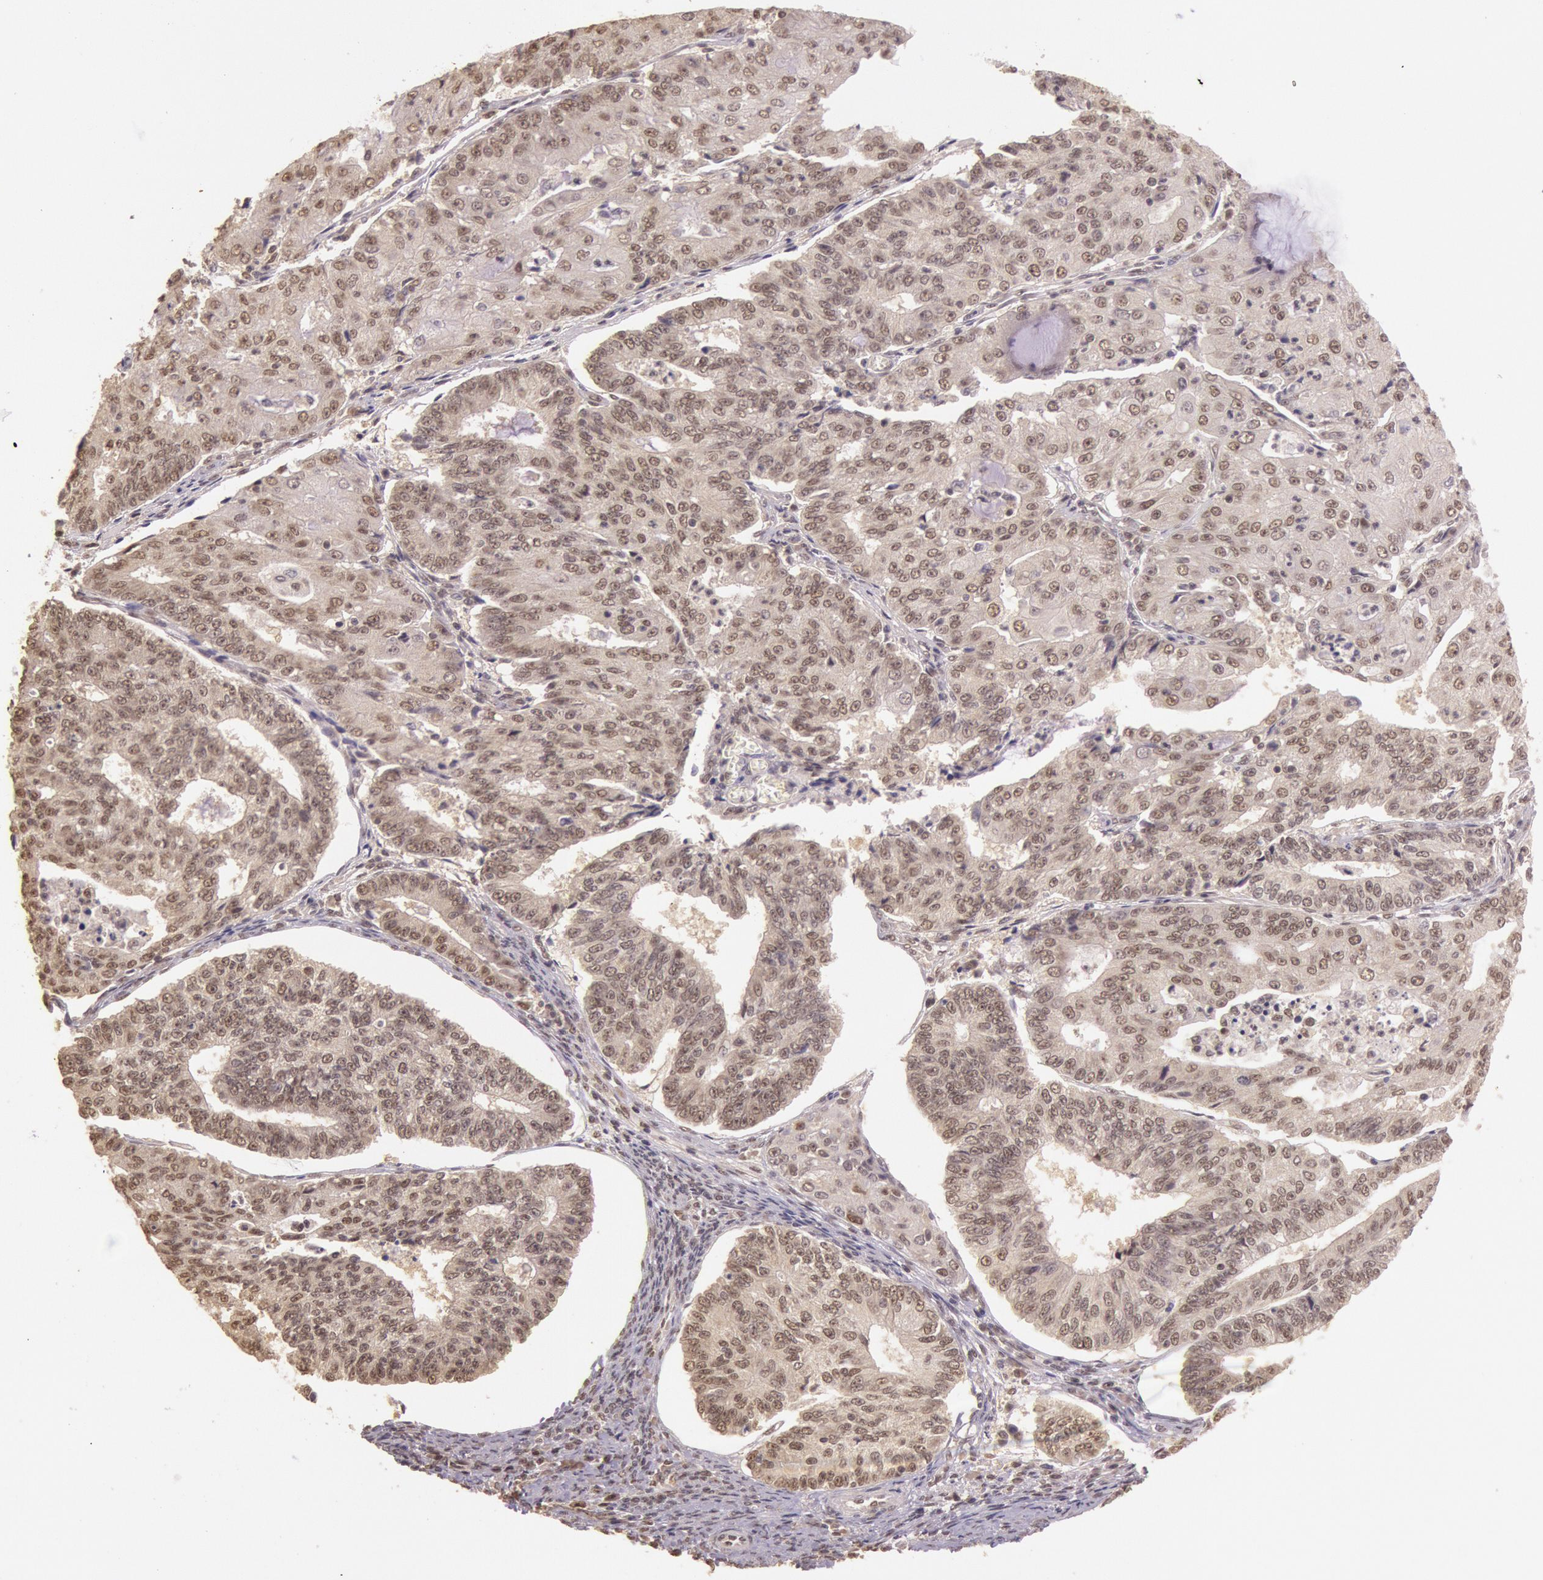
{"staining": {"intensity": "weak", "quantity": ">75%", "location": "cytoplasmic/membranous"}, "tissue": "endometrial cancer", "cell_type": "Tumor cells", "image_type": "cancer", "snomed": [{"axis": "morphology", "description": "Adenocarcinoma, NOS"}, {"axis": "topography", "description": "Endometrium"}], "caption": "DAB immunohistochemical staining of adenocarcinoma (endometrial) reveals weak cytoplasmic/membranous protein expression in about >75% of tumor cells.", "gene": "RTL10", "patient": {"sex": "female", "age": 56}}